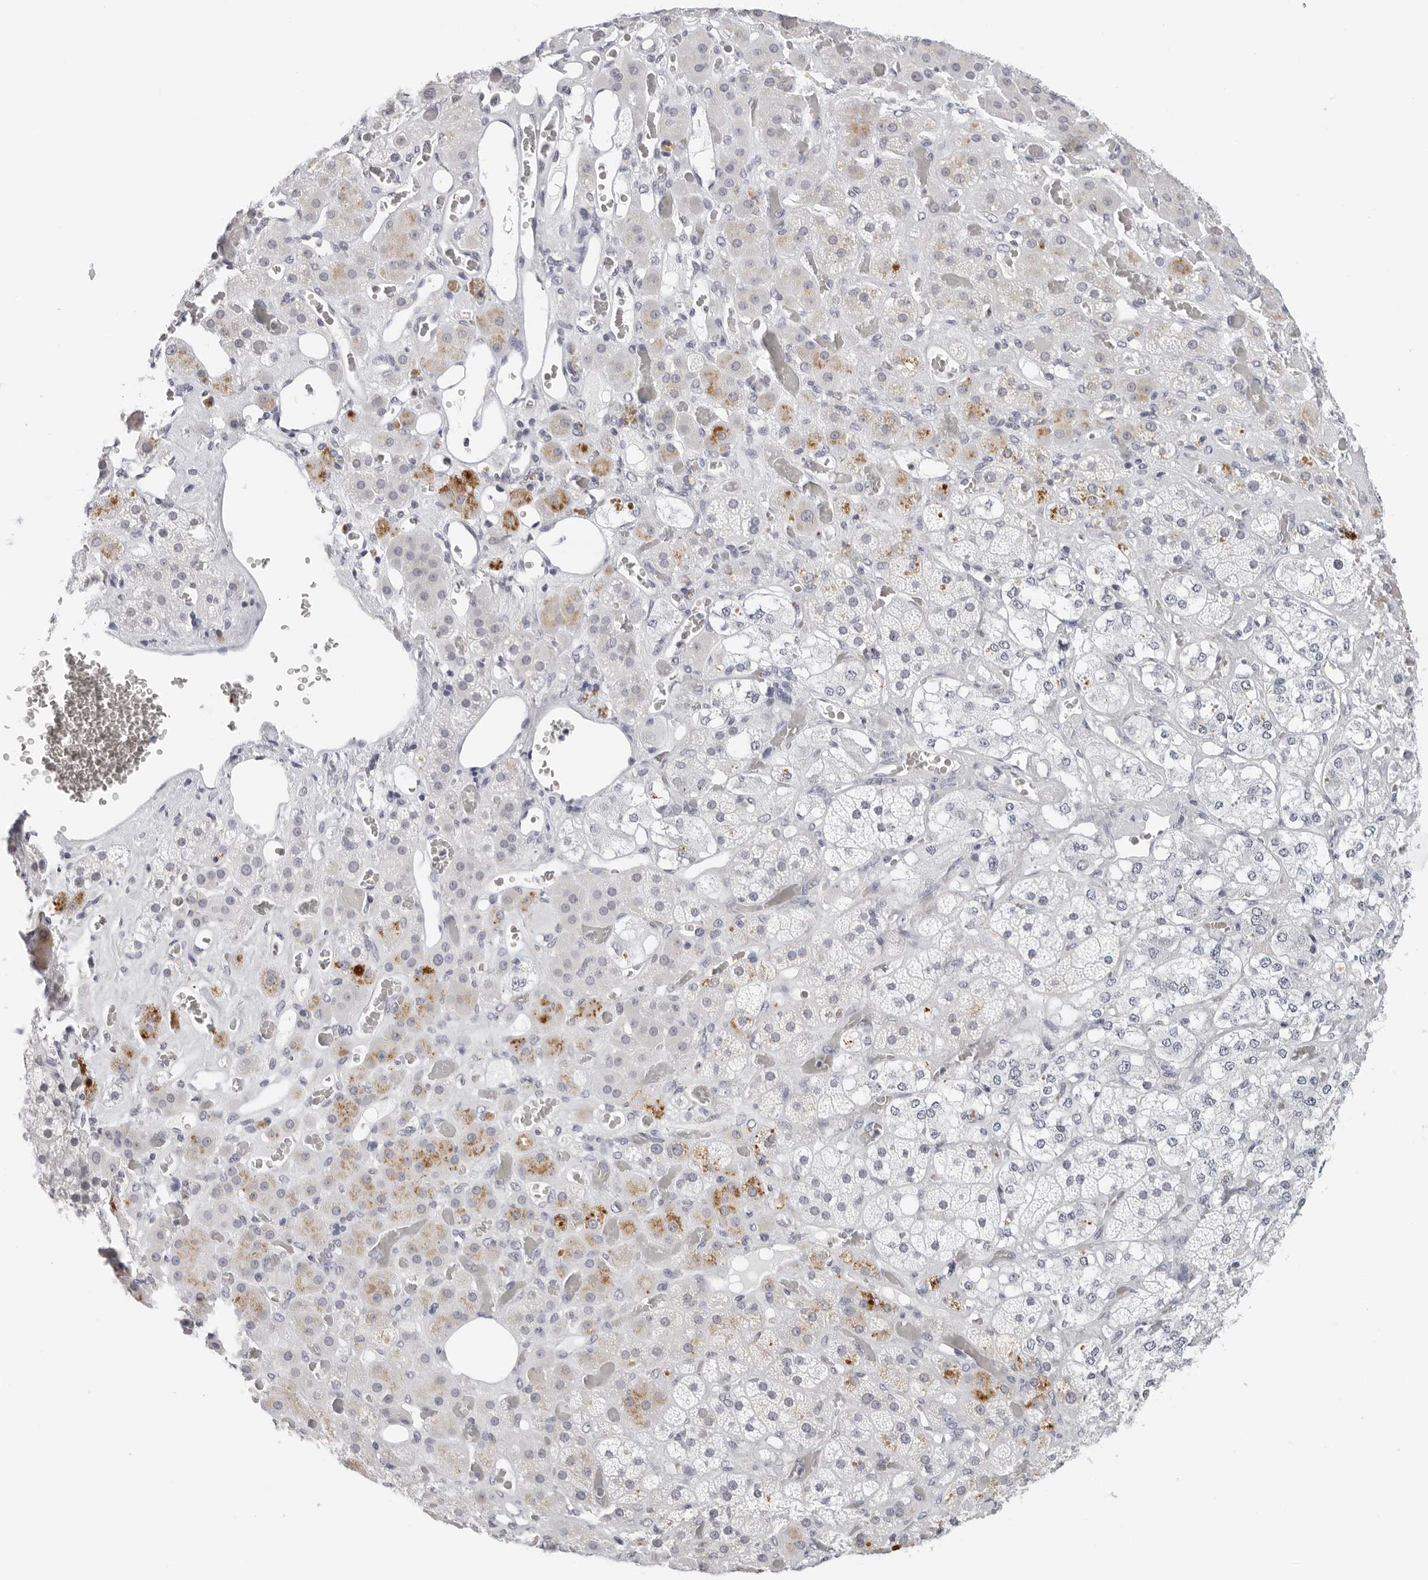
{"staining": {"intensity": "moderate", "quantity": "<25%", "location": "cytoplasmic/membranous"}, "tissue": "adrenal gland", "cell_type": "Glandular cells", "image_type": "normal", "snomed": [{"axis": "morphology", "description": "Normal tissue, NOS"}, {"axis": "topography", "description": "Adrenal gland"}], "caption": "This histopathology image demonstrates IHC staining of benign human adrenal gland, with low moderate cytoplasmic/membranous expression in approximately <25% of glandular cells.", "gene": "FLG2", "patient": {"sex": "male", "age": 57}}